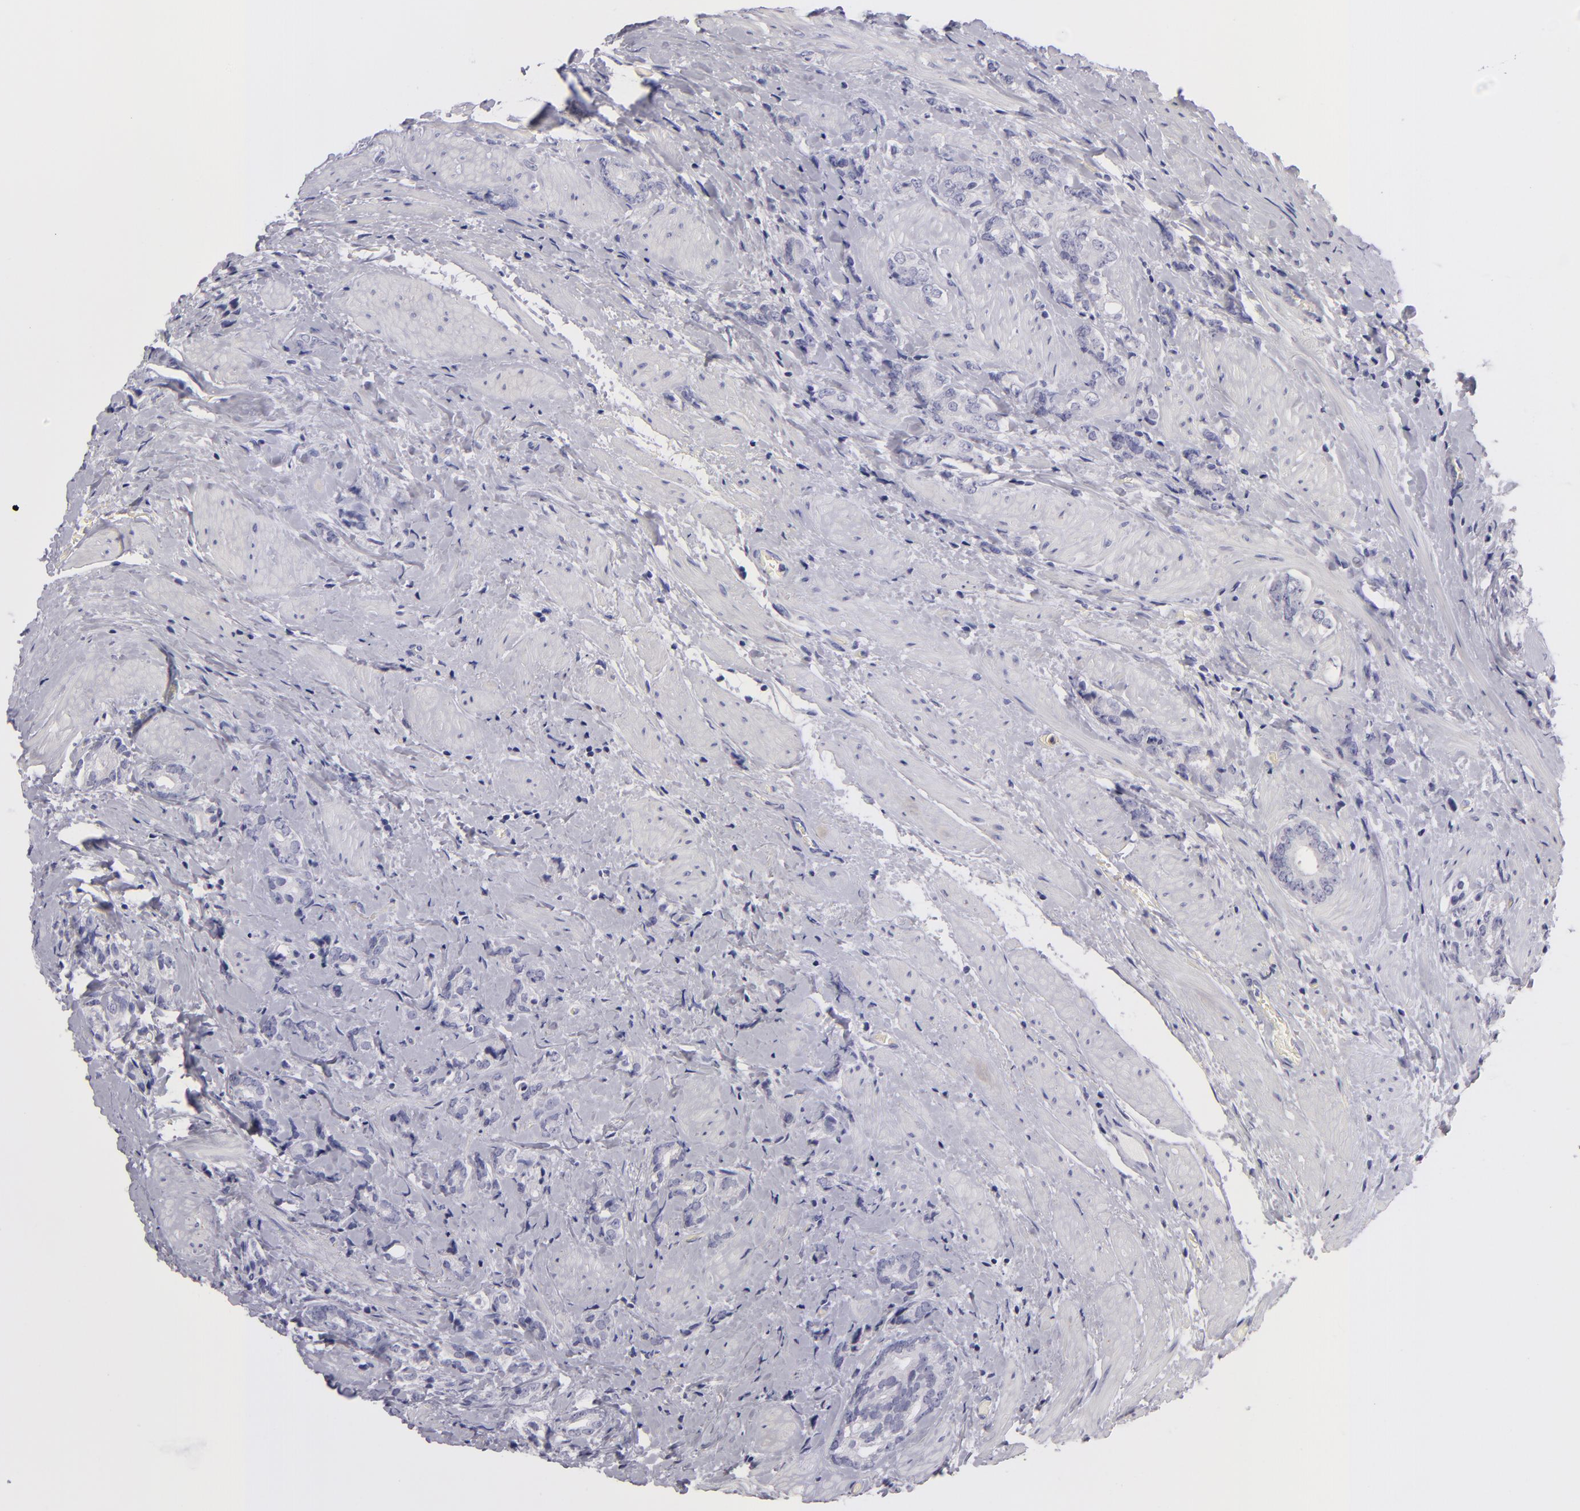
{"staining": {"intensity": "negative", "quantity": "none", "location": "none"}, "tissue": "prostate cancer", "cell_type": "Tumor cells", "image_type": "cancer", "snomed": [{"axis": "morphology", "description": "Adenocarcinoma, Medium grade"}, {"axis": "topography", "description": "Prostate"}], "caption": "Immunohistochemical staining of prostate medium-grade adenocarcinoma shows no significant staining in tumor cells. (Immunohistochemistry, brightfield microscopy, high magnification).", "gene": "TNNC1", "patient": {"sex": "male", "age": 59}}